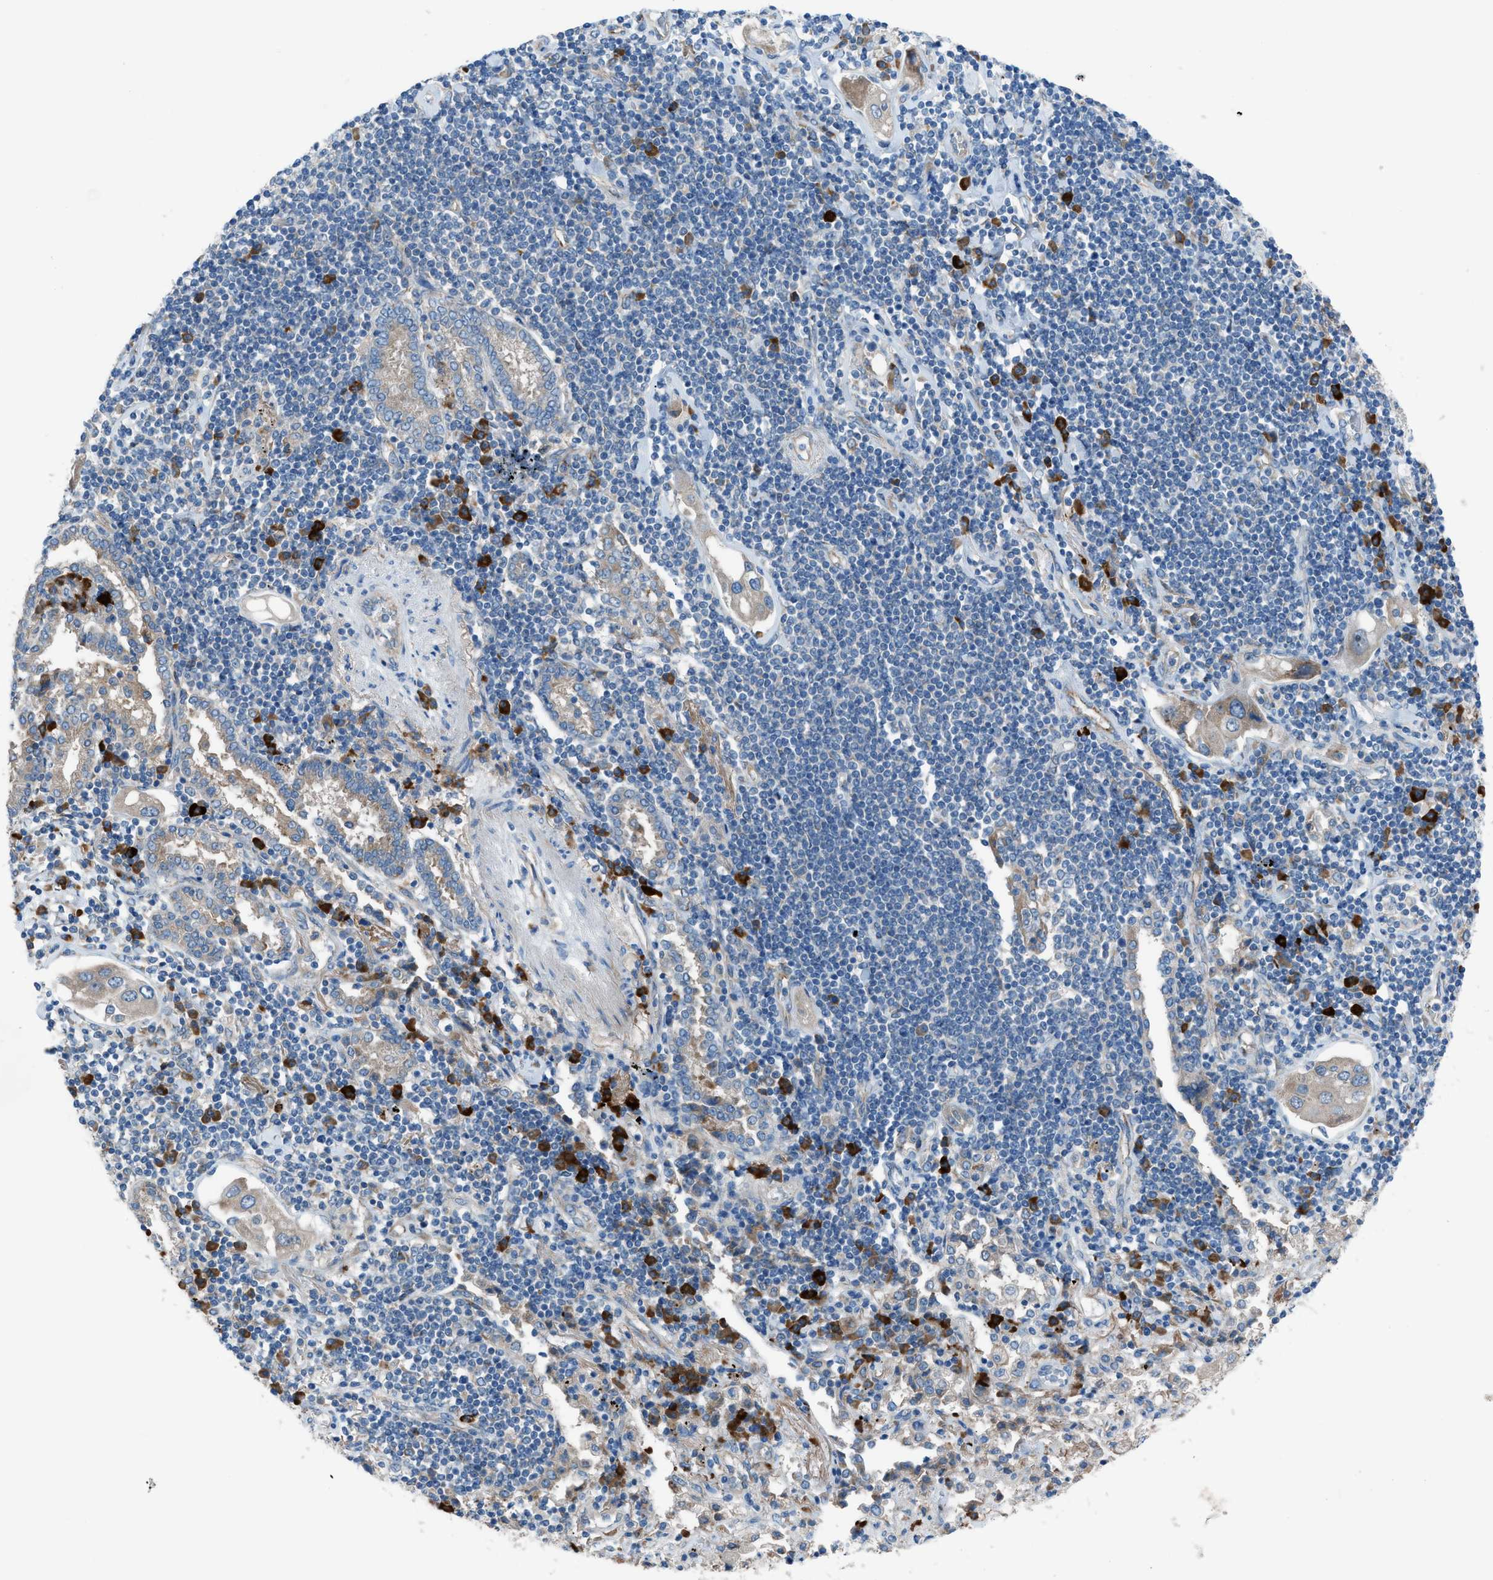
{"staining": {"intensity": "weak", "quantity": "<25%", "location": "cytoplasmic/membranous"}, "tissue": "lung cancer", "cell_type": "Tumor cells", "image_type": "cancer", "snomed": [{"axis": "morphology", "description": "Adenocarcinoma, NOS"}, {"axis": "topography", "description": "Lung"}], "caption": "An IHC image of lung adenocarcinoma is shown. There is no staining in tumor cells of lung adenocarcinoma.", "gene": "HEG1", "patient": {"sex": "female", "age": 65}}